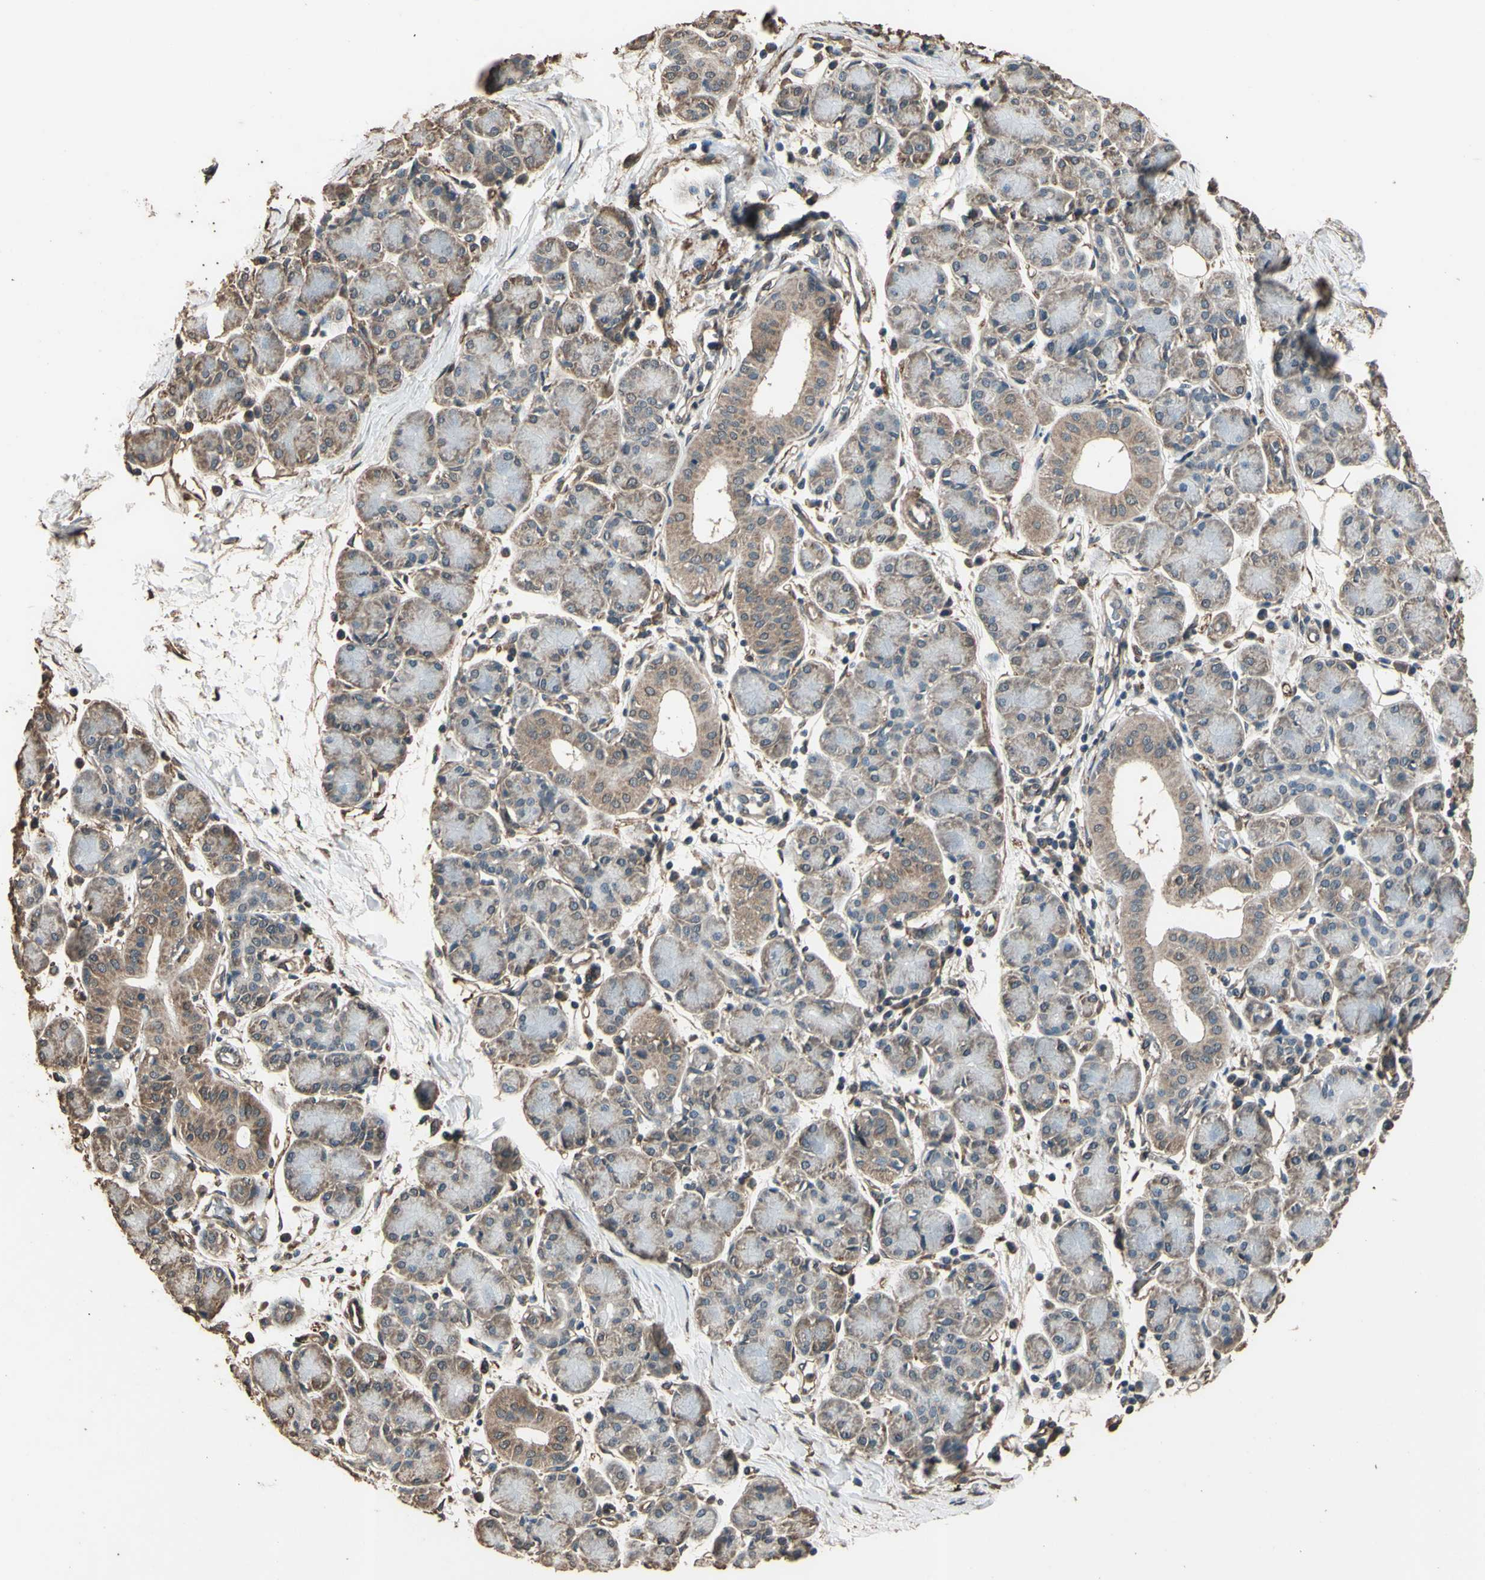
{"staining": {"intensity": "moderate", "quantity": ">75%", "location": "cytoplasmic/membranous"}, "tissue": "salivary gland", "cell_type": "Glandular cells", "image_type": "normal", "snomed": [{"axis": "morphology", "description": "Normal tissue, NOS"}, {"axis": "morphology", "description": "Inflammation, NOS"}, {"axis": "topography", "description": "Lymph node"}, {"axis": "topography", "description": "Salivary gland"}], "caption": "IHC of unremarkable salivary gland shows medium levels of moderate cytoplasmic/membranous positivity in approximately >75% of glandular cells.", "gene": "TSPO", "patient": {"sex": "male", "age": 3}}